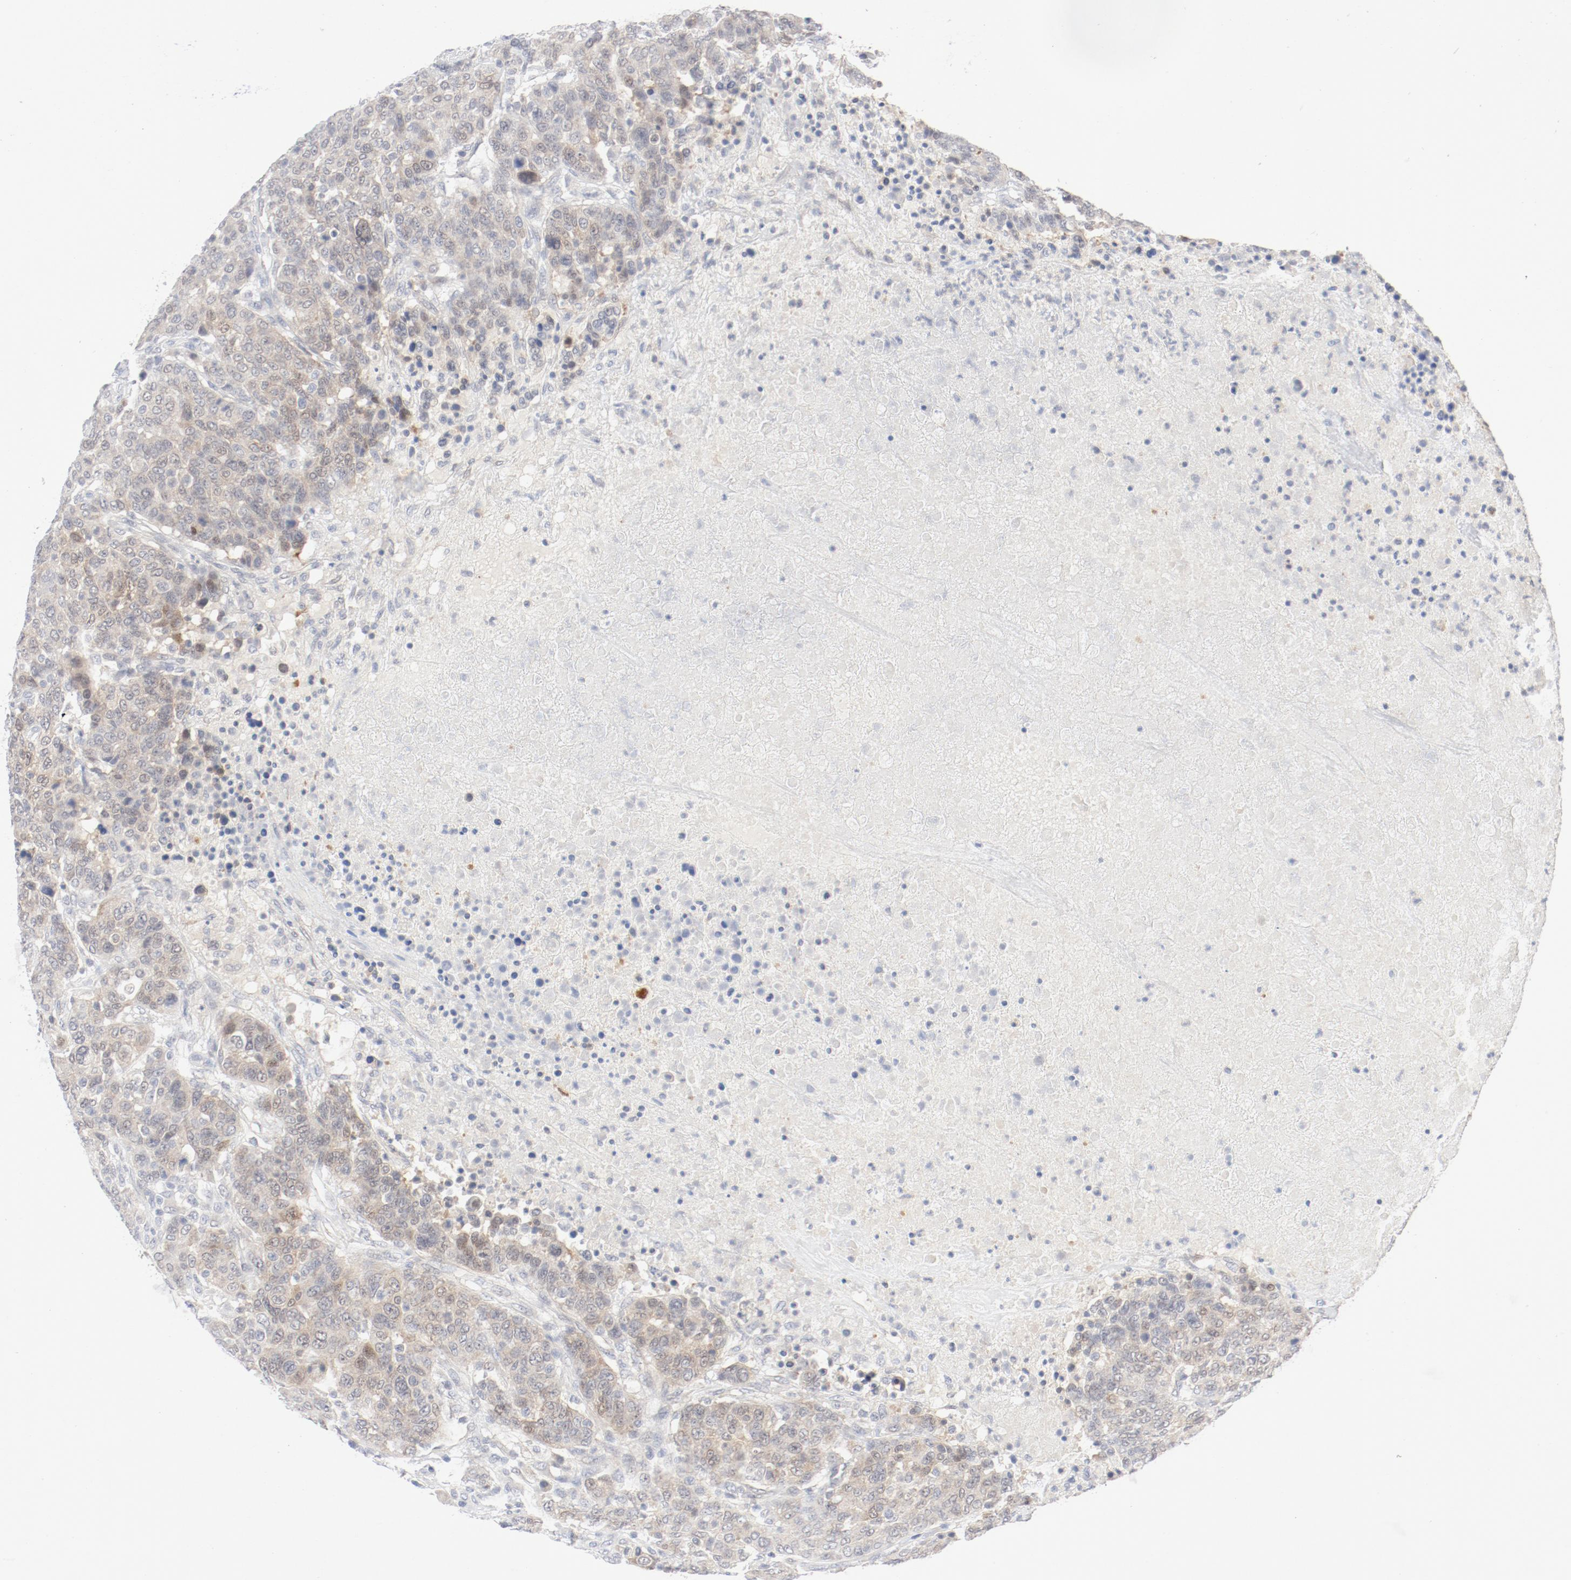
{"staining": {"intensity": "weak", "quantity": ">75%", "location": "cytoplasmic/membranous"}, "tissue": "breast cancer", "cell_type": "Tumor cells", "image_type": "cancer", "snomed": [{"axis": "morphology", "description": "Duct carcinoma"}, {"axis": "topography", "description": "Breast"}], "caption": "Protein staining demonstrates weak cytoplasmic/membranous positivity in about >75% of tumor cells in infiltrating ductal carcinoma (breast).", "gene": "PGM1", "patient": {"sex": "female", "age": 37}}